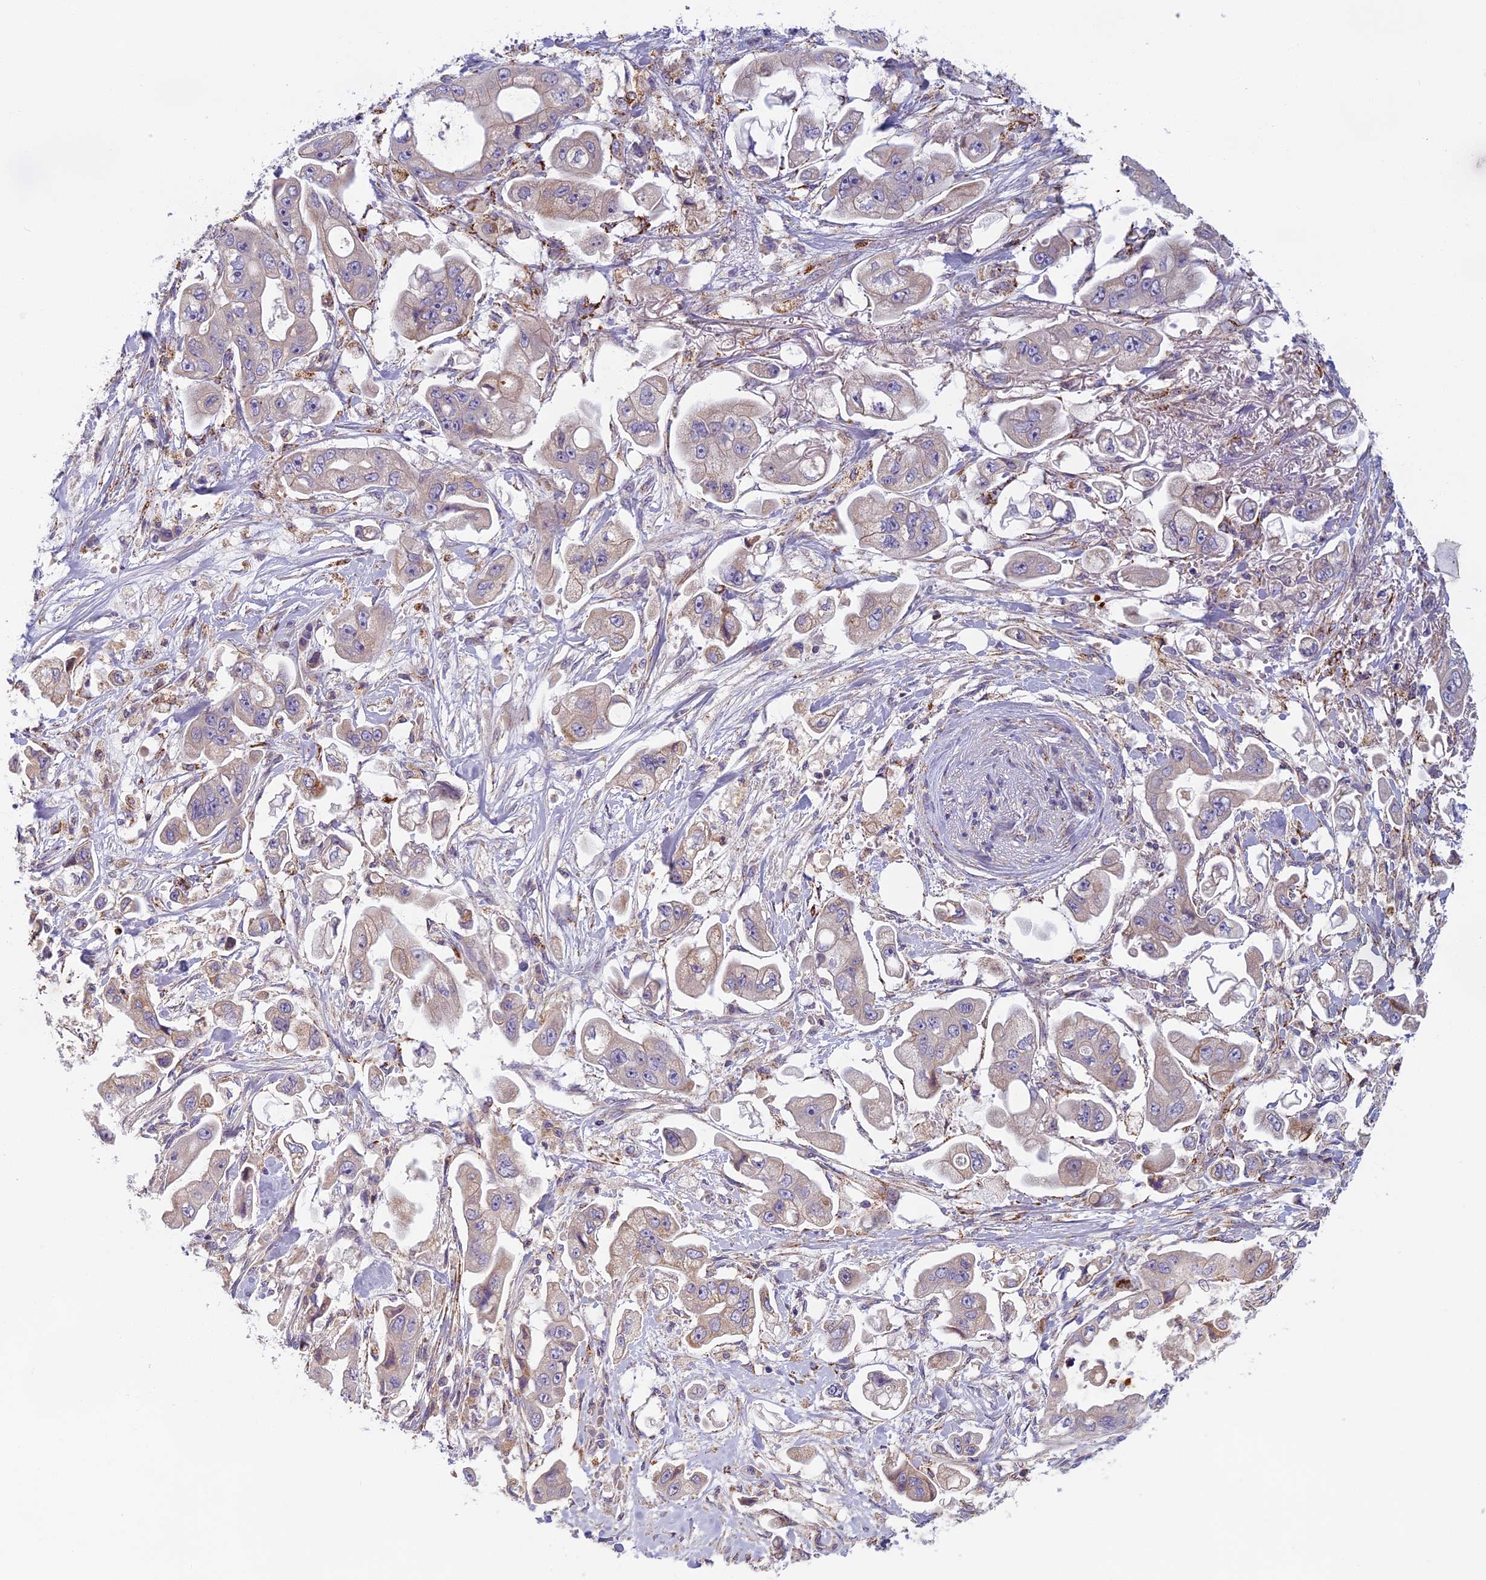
{"staining": {"intensity": "weak", "quantity": "<25%", "location": "cytoplasmic/membranous"}, "tissue": "stomach cancer", "cell_type": "Tumor cells", "image_type": "cancer", "snomed": [{"axis": "morphology", "description": "Adenocarcinoma, NOS"}, {"axis": "topography", "description": "Stomach"}], "caption": "The photomicrograph displays no staining of tumor cells in stomach cancer.", "gene": "SEMA7A", "patient": {"sex": "male", "age": 62}}